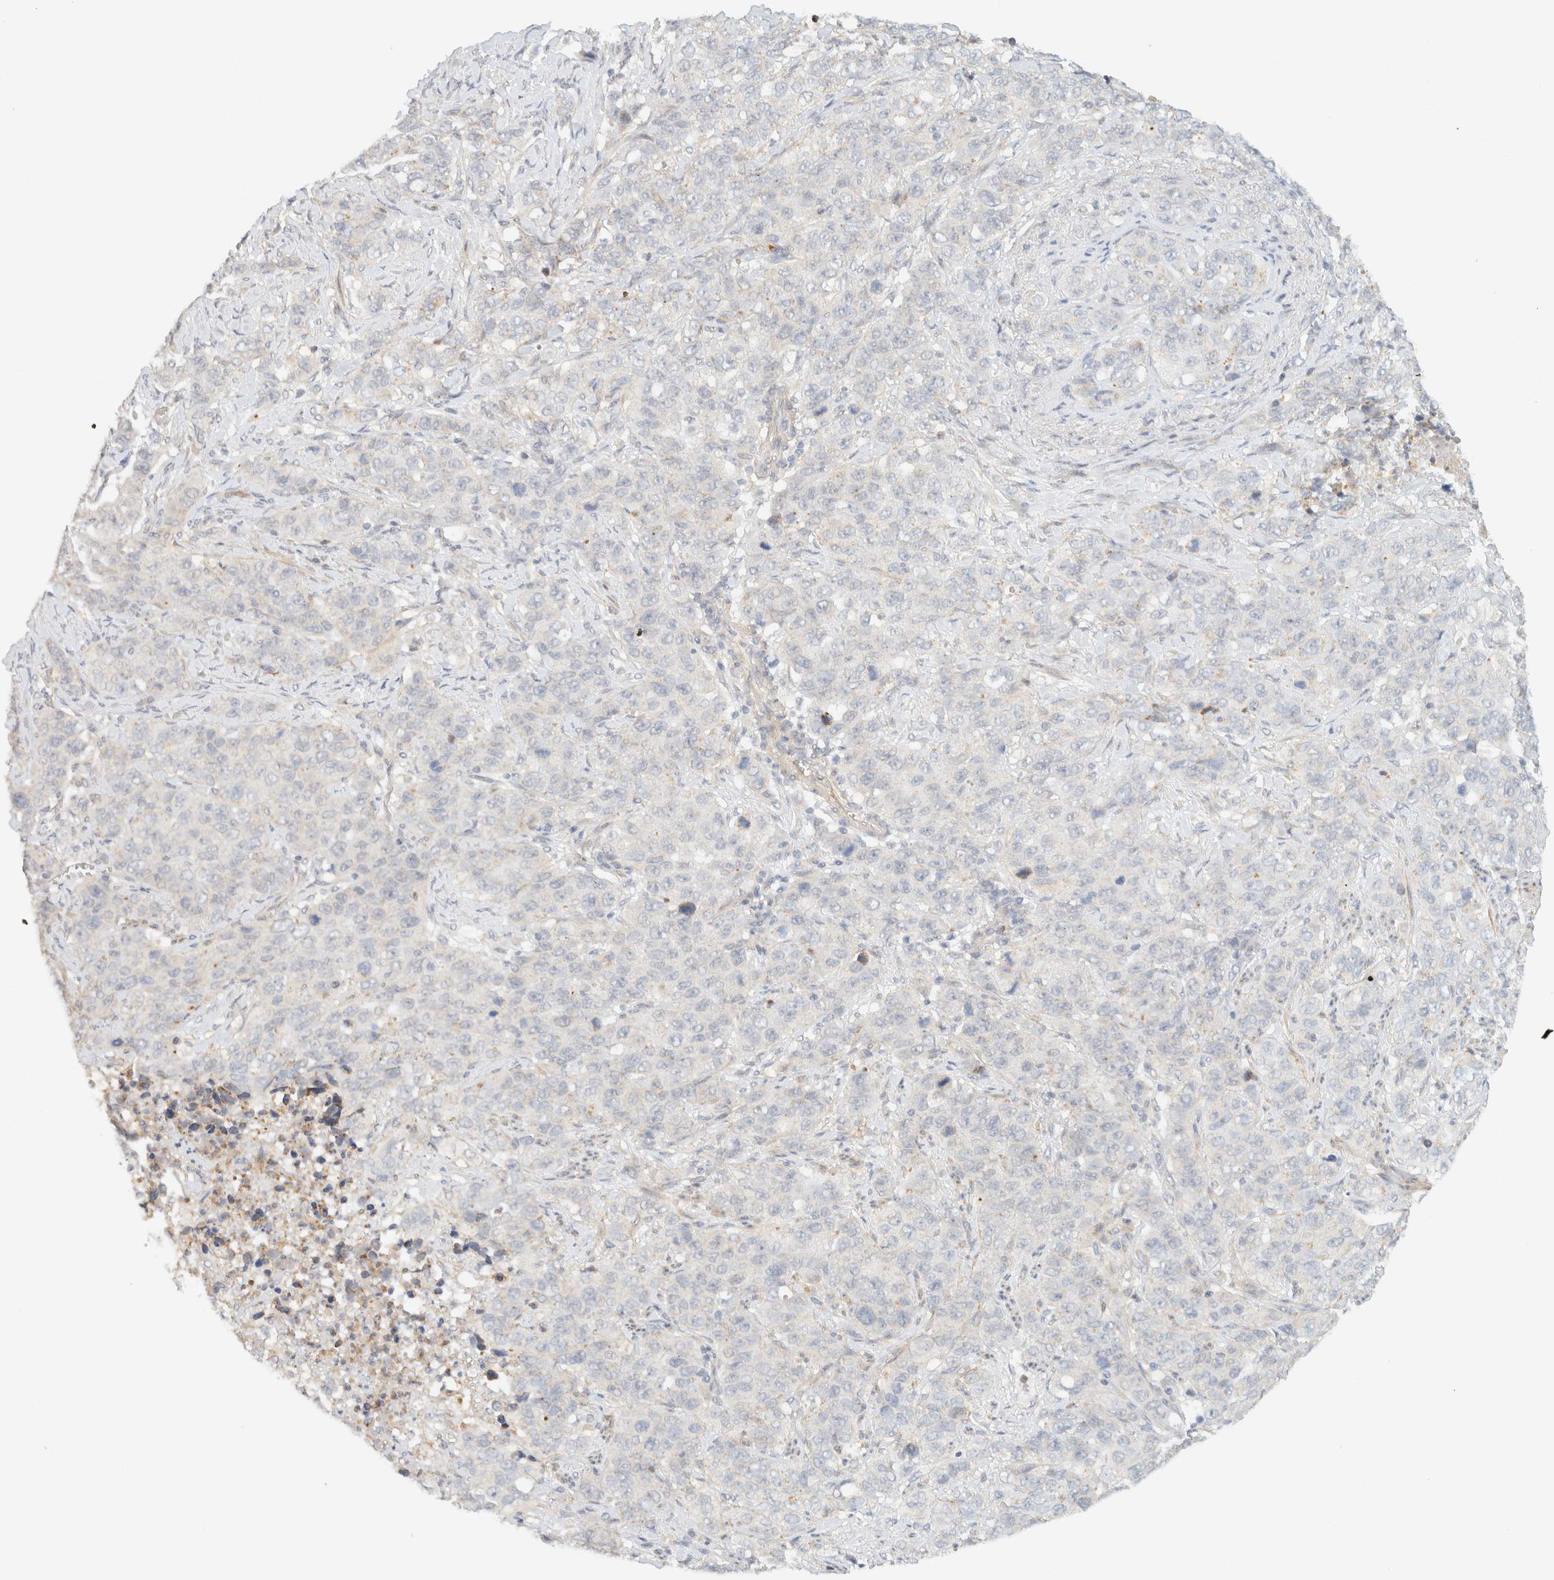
{"staining": {"intensity": "negative", "quantity": "none", "location": "none"}, "tissue": "stomach cancer", "cell_type": "Tumor cells", "image_type": "cancer", "snomed": [{"axis": "morphology", "description": "Adenocarcinoma, NOS"}, {"axis": "topography", "description": "Stomach"}], "caption": "There is no significant staining in tumor cells of stomach cancer (adenocarcinoma). (Brightfield microscopy of DAB (3,3'-diaminobenzidine) IHC at high magnification).", "gene": "TNK1", "patient": {"sex": "male", "age": 48}}